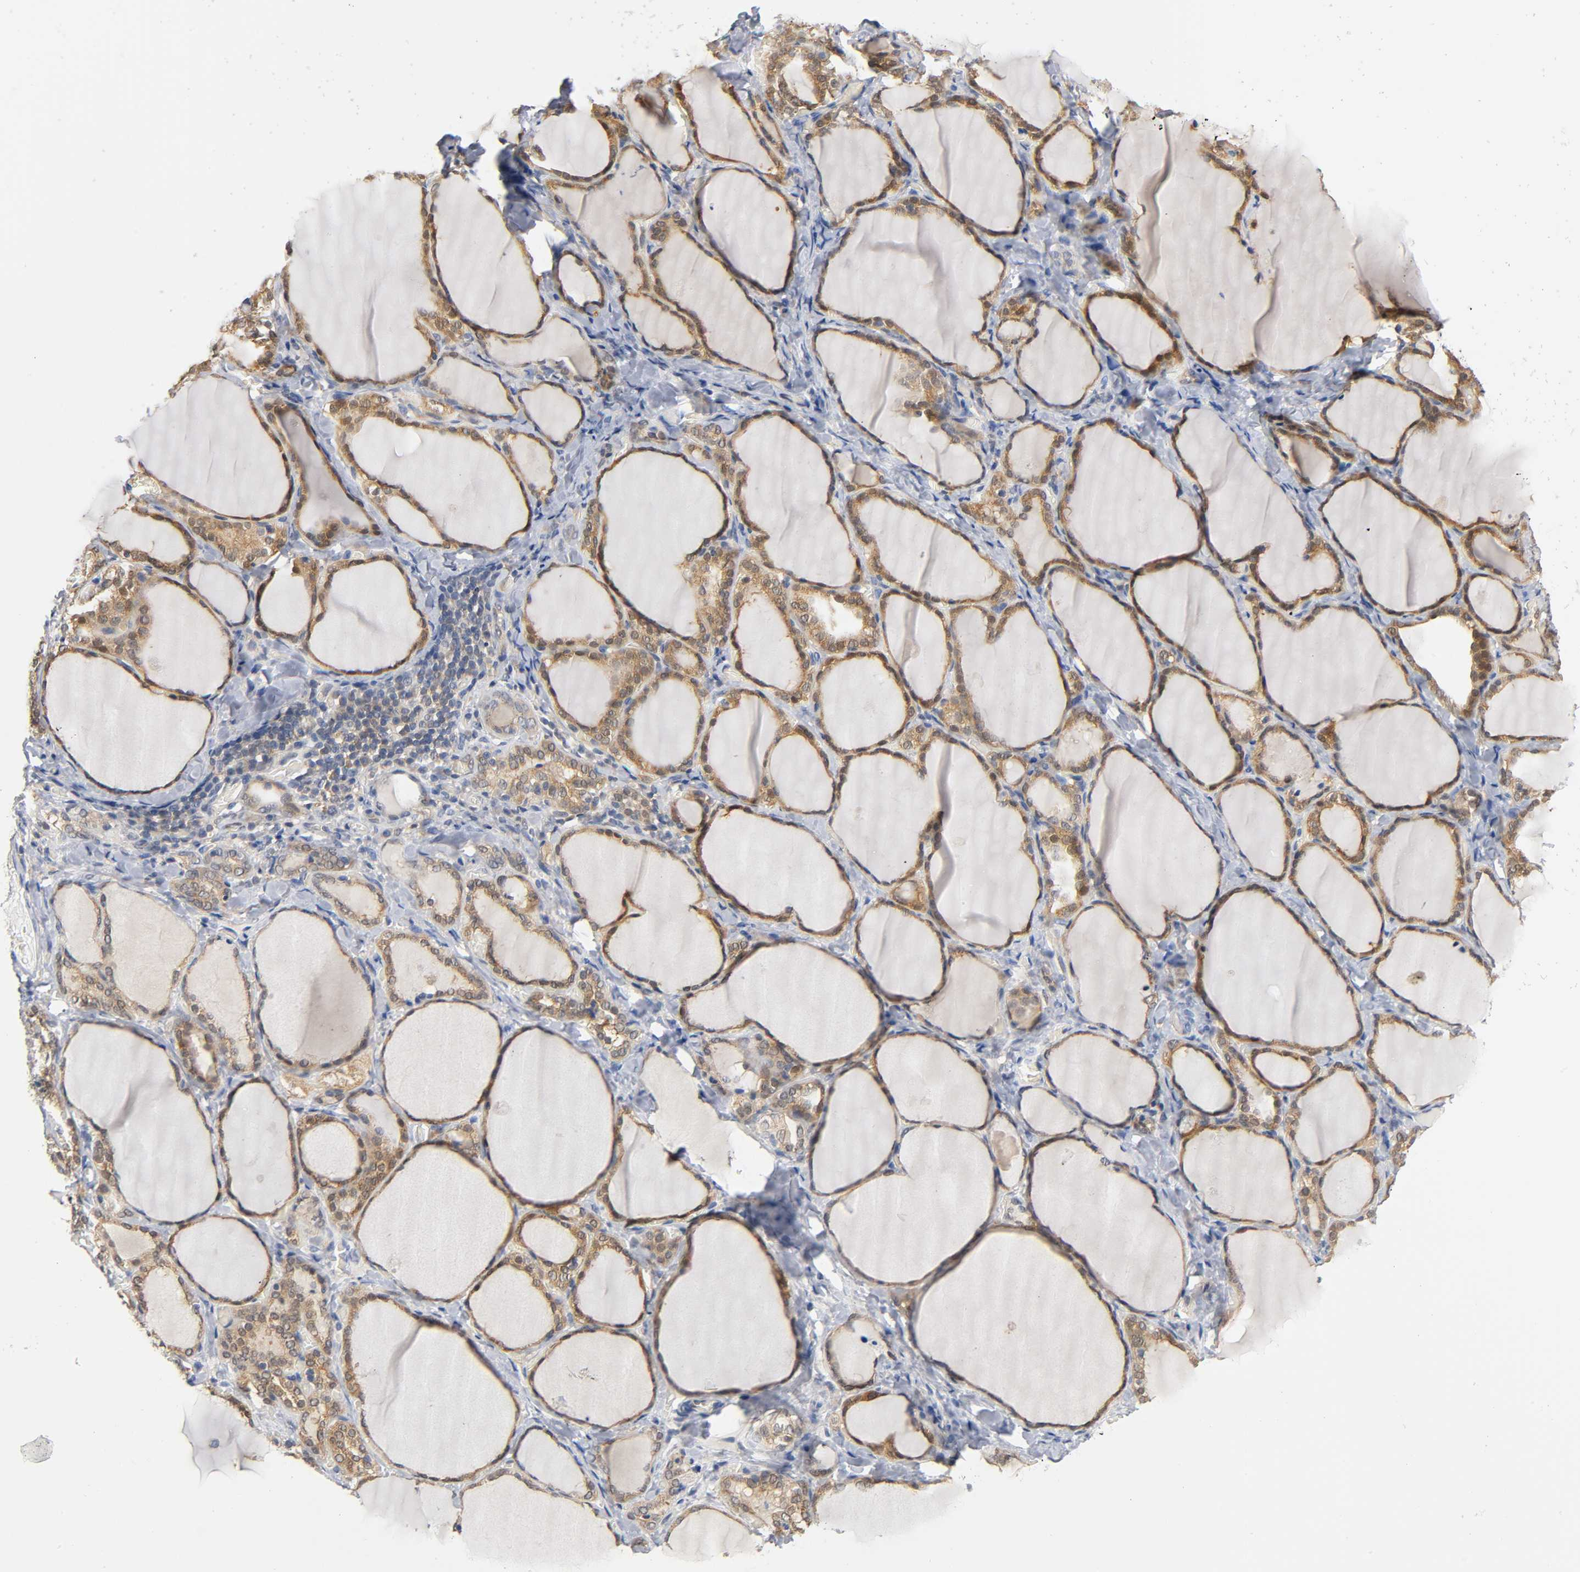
{"staining": {"intensity": "moderate", "quantity": ">75%", "location": "cytoplasmic/membranous,nuclear"}, "tissue": "thyroid gland", "cell_type": "Glandular cells", "image_type": "normal", "snomed": [{"axis": "morphology", "description": "Normal tissue, NOS"}, {"axis": "morphology", "description": "Papillary adenocarcinoma, NOS"}, {"axis": "topography", "description": "Thyroid gland"}], "caption": "Immunohistochemistry of normal human thyroid gland shows medium levels of moderate cytoplasmic/membranous,nuclear expression in approximately >75% of glandular cells.", "gene": "FYN", "patient": {"sex": "female", "age": 30}}